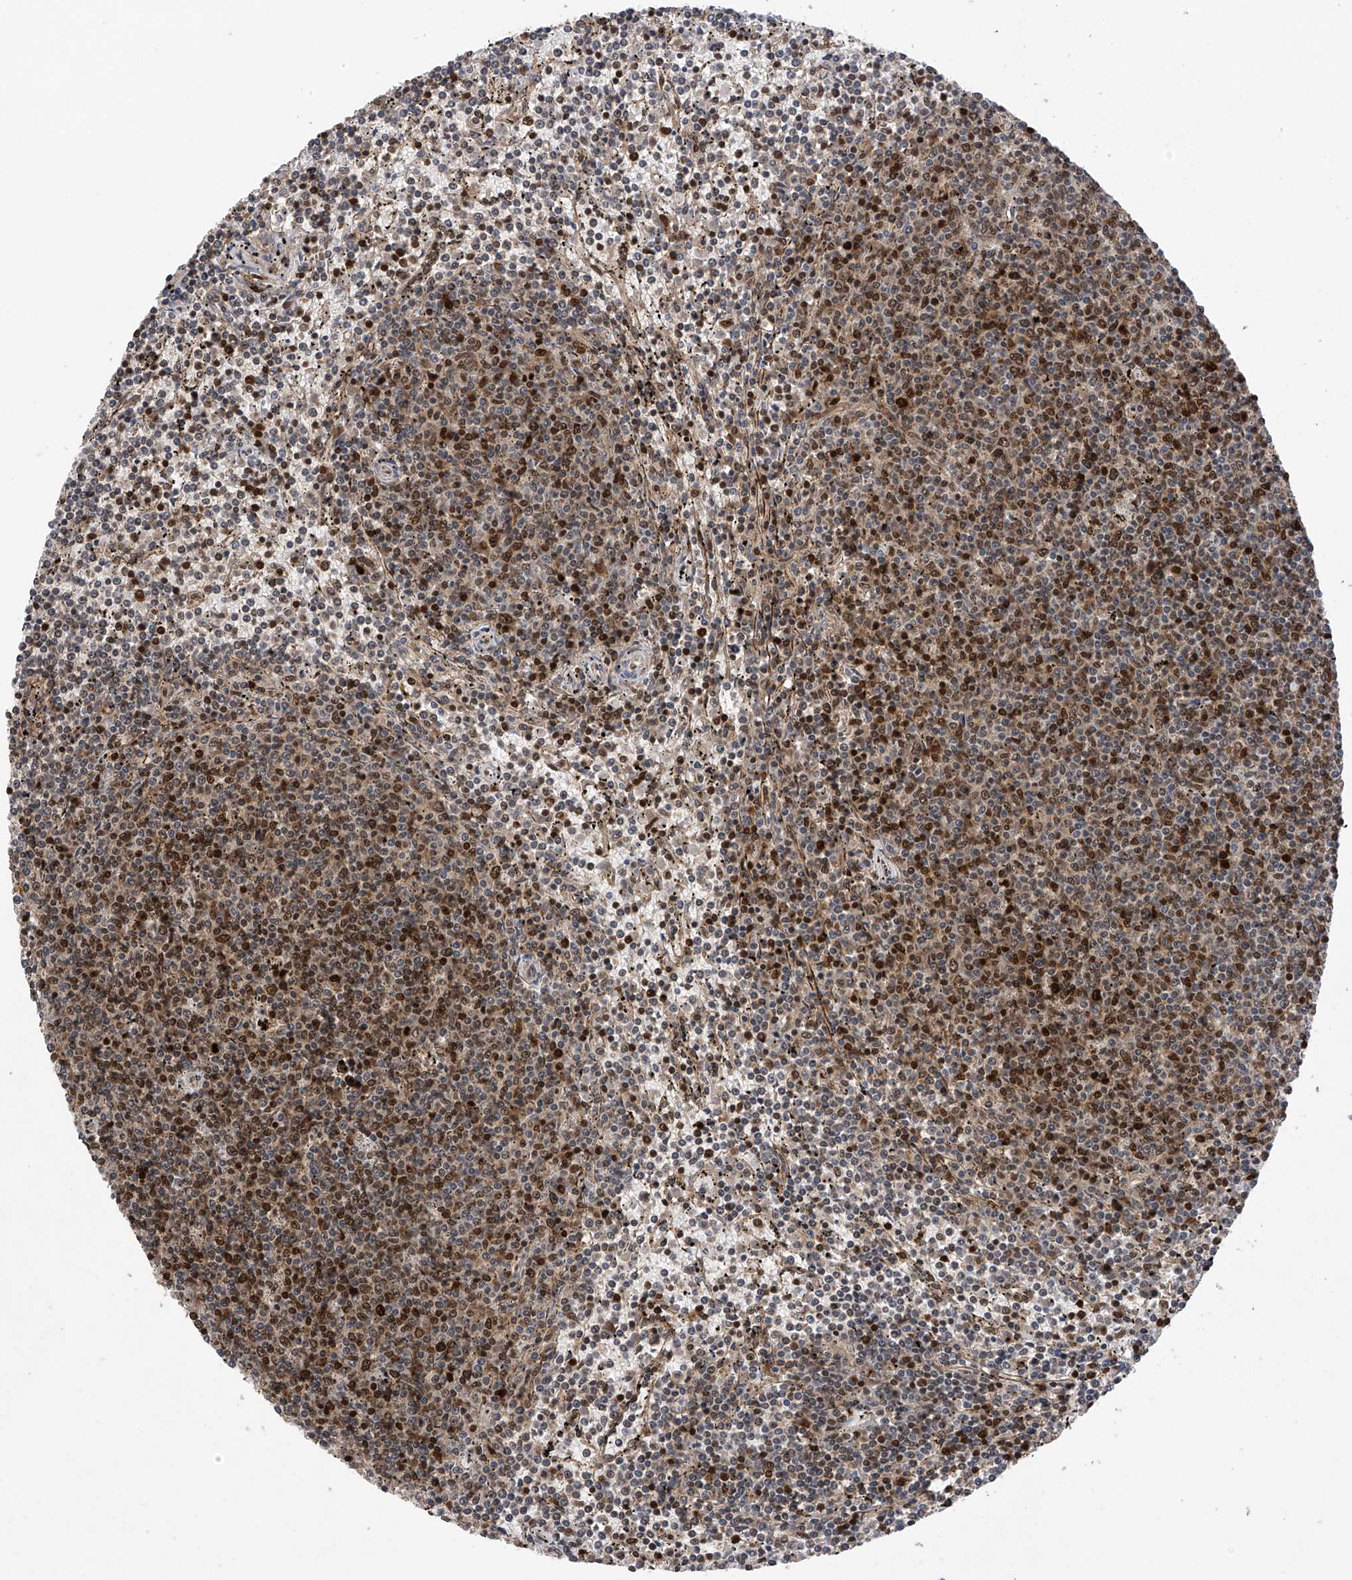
{"staining": {"intensity": "moderate", "quantity": "25%-75%", "location": "nuclear"}, "tissue": "lymphoma", "cell_type": "Tumor cells", "image_type": "cancer", "snomed": [{"axis": "morphology", "description": "Malignant lymphoma, non-Hodgkin's type, Low grade"}, {"axis": "topography", "description": "Spleen"}], "caption": "A high-resolution histopathology image shows IHC staining of low-grade malignant lymphoma, non-Hodgkin's type, which exhibits moderate nuclear positivity in about 25%-75% of tumor cells.", "gene": "DNAJC9", "patient": {"sex": "female", "age": 50}}